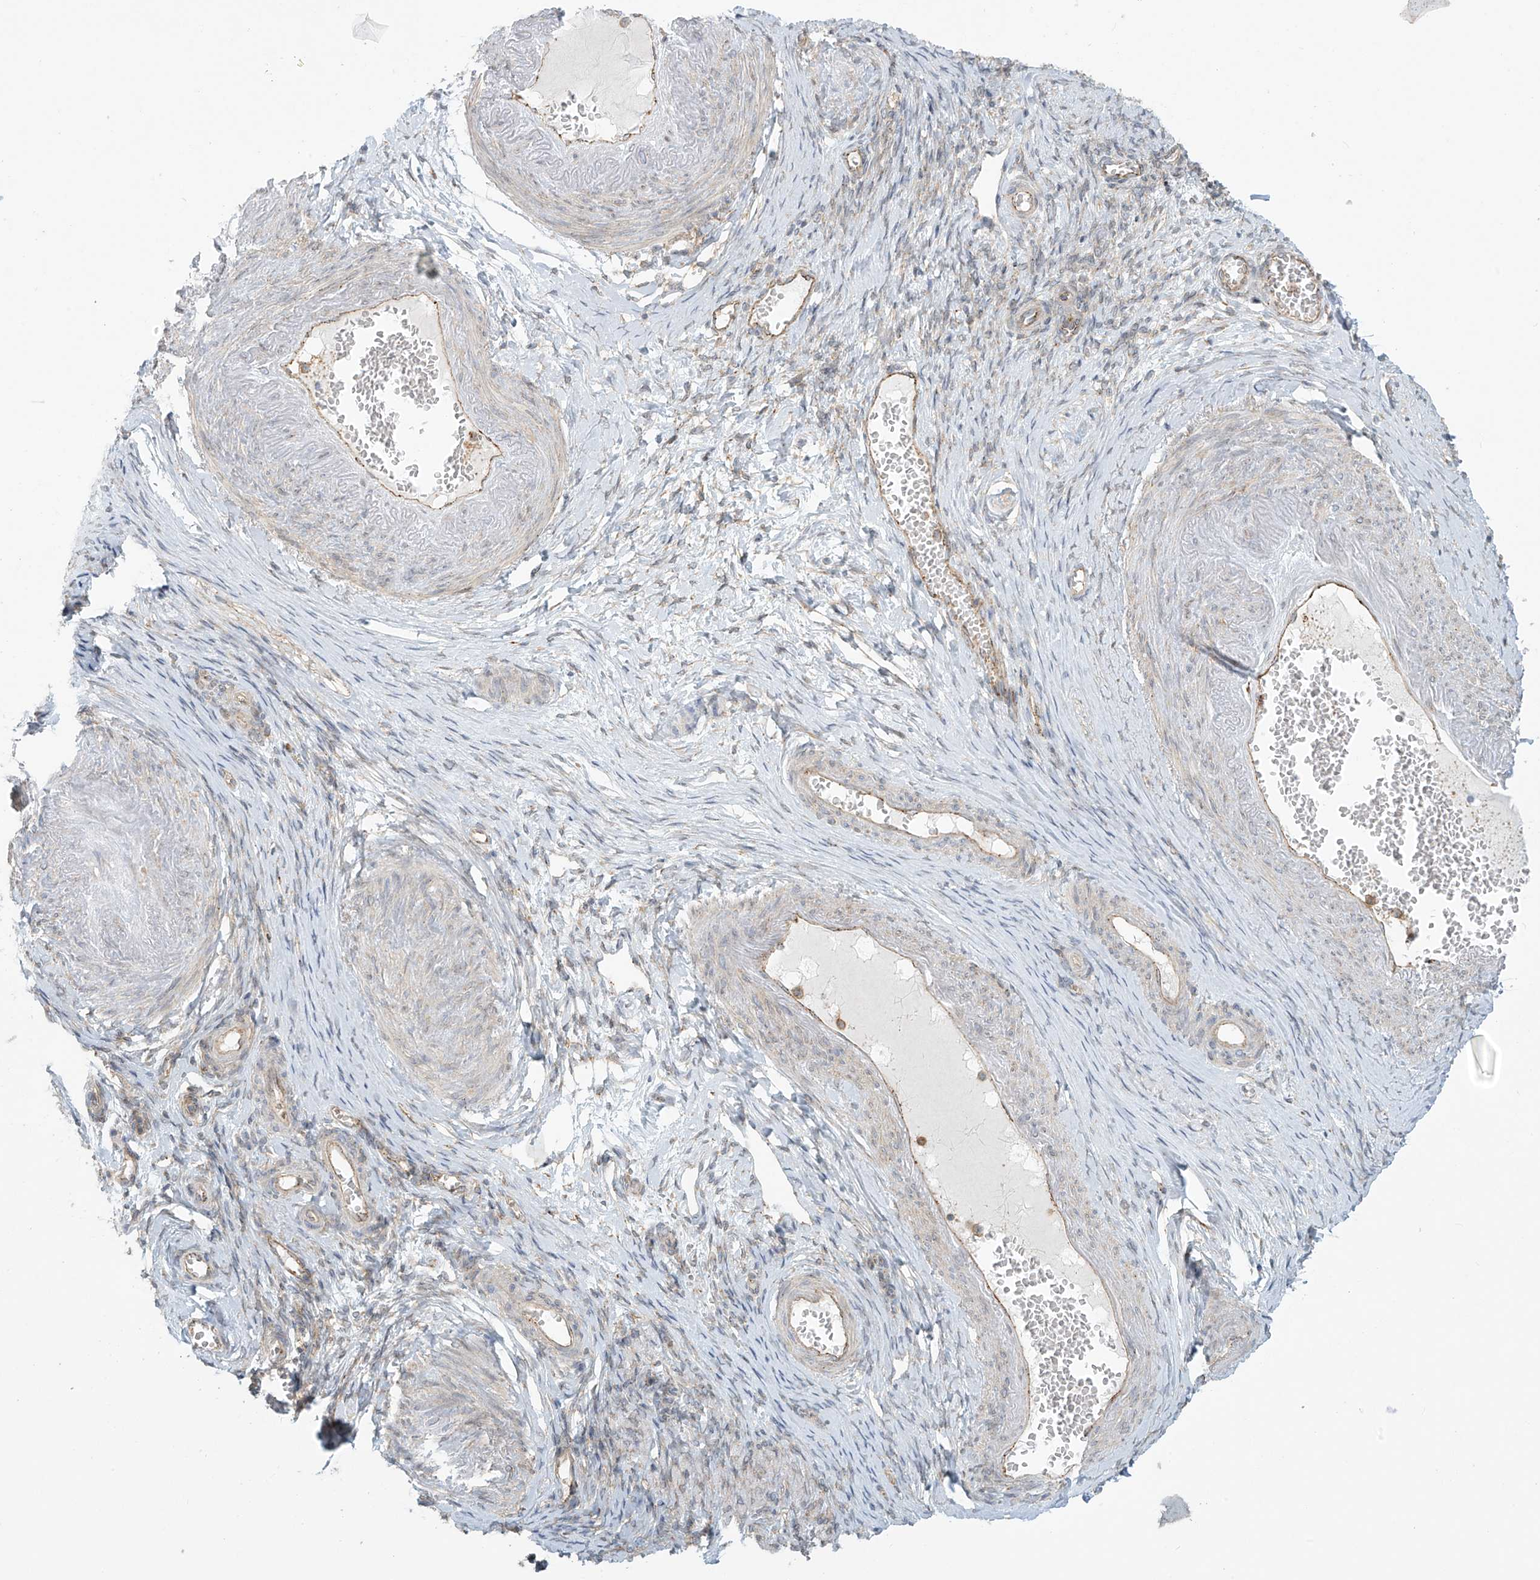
{"staining": {"intensity": "negative", "quantity": "none", "location": "none"}, "tissue": "adipose tissue", "cell_type": "Adipocytes", "image_type": "normal", "snomed": [{"axis": "morphology", "description": "Normal tissue, NOS"}, {"axis": "topography", "description": "Vascular tissue"}, {"axis": "topography", "description": "Fallopian tube"}, {"axis": "topography", "description": "Ovary"}], "caption": "Immunohistochemistry (IHC) image of unremarkable adipose tissue: human adipose tissue stained with DAB (3,3'-diaminobenzidine) reveals no significant protein staining in adipocytes.", "gene": "LZTS3", "patient": {"sex": "female", "age": 67}}